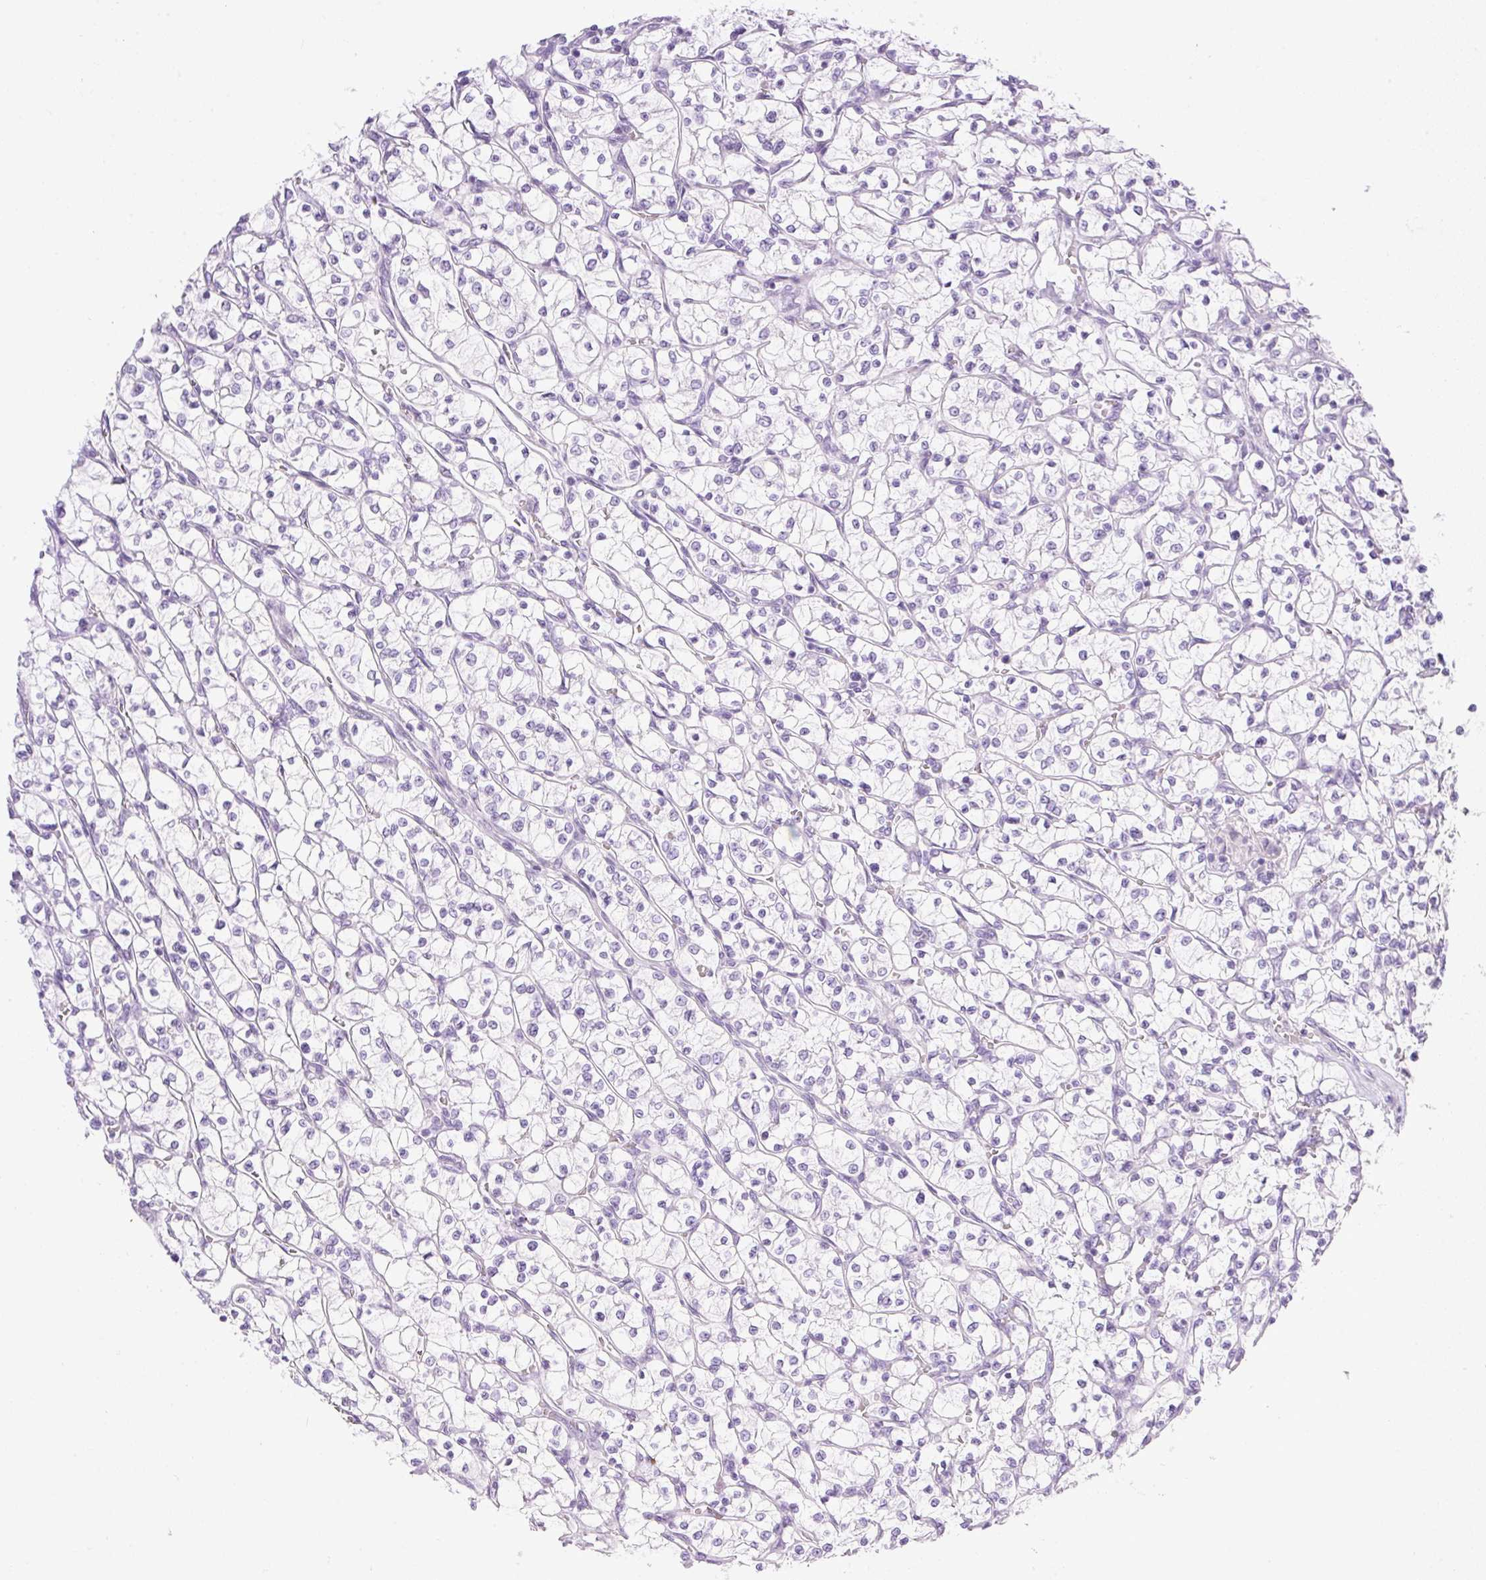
{"staining": {"intensity": "negative", "quantity": "none", "location": "none"}, "tissue": "renal cancer", "cell_type": "Tumor cells", "image_type": "cancer", "snomed": [{"axis": "morphology", "description": "Adenocarcinoma, NOS"}, {"axis": "topography", "description": "Kidney"}], "caption": "IHC photomicrograph of renal adenocarcinoma stained for a protein (brown), which shows no staining in tumor cells. Nuclei are stained in blue.", "gene": "SPRR4", "patient": {"sex": "female", "age": 64}}